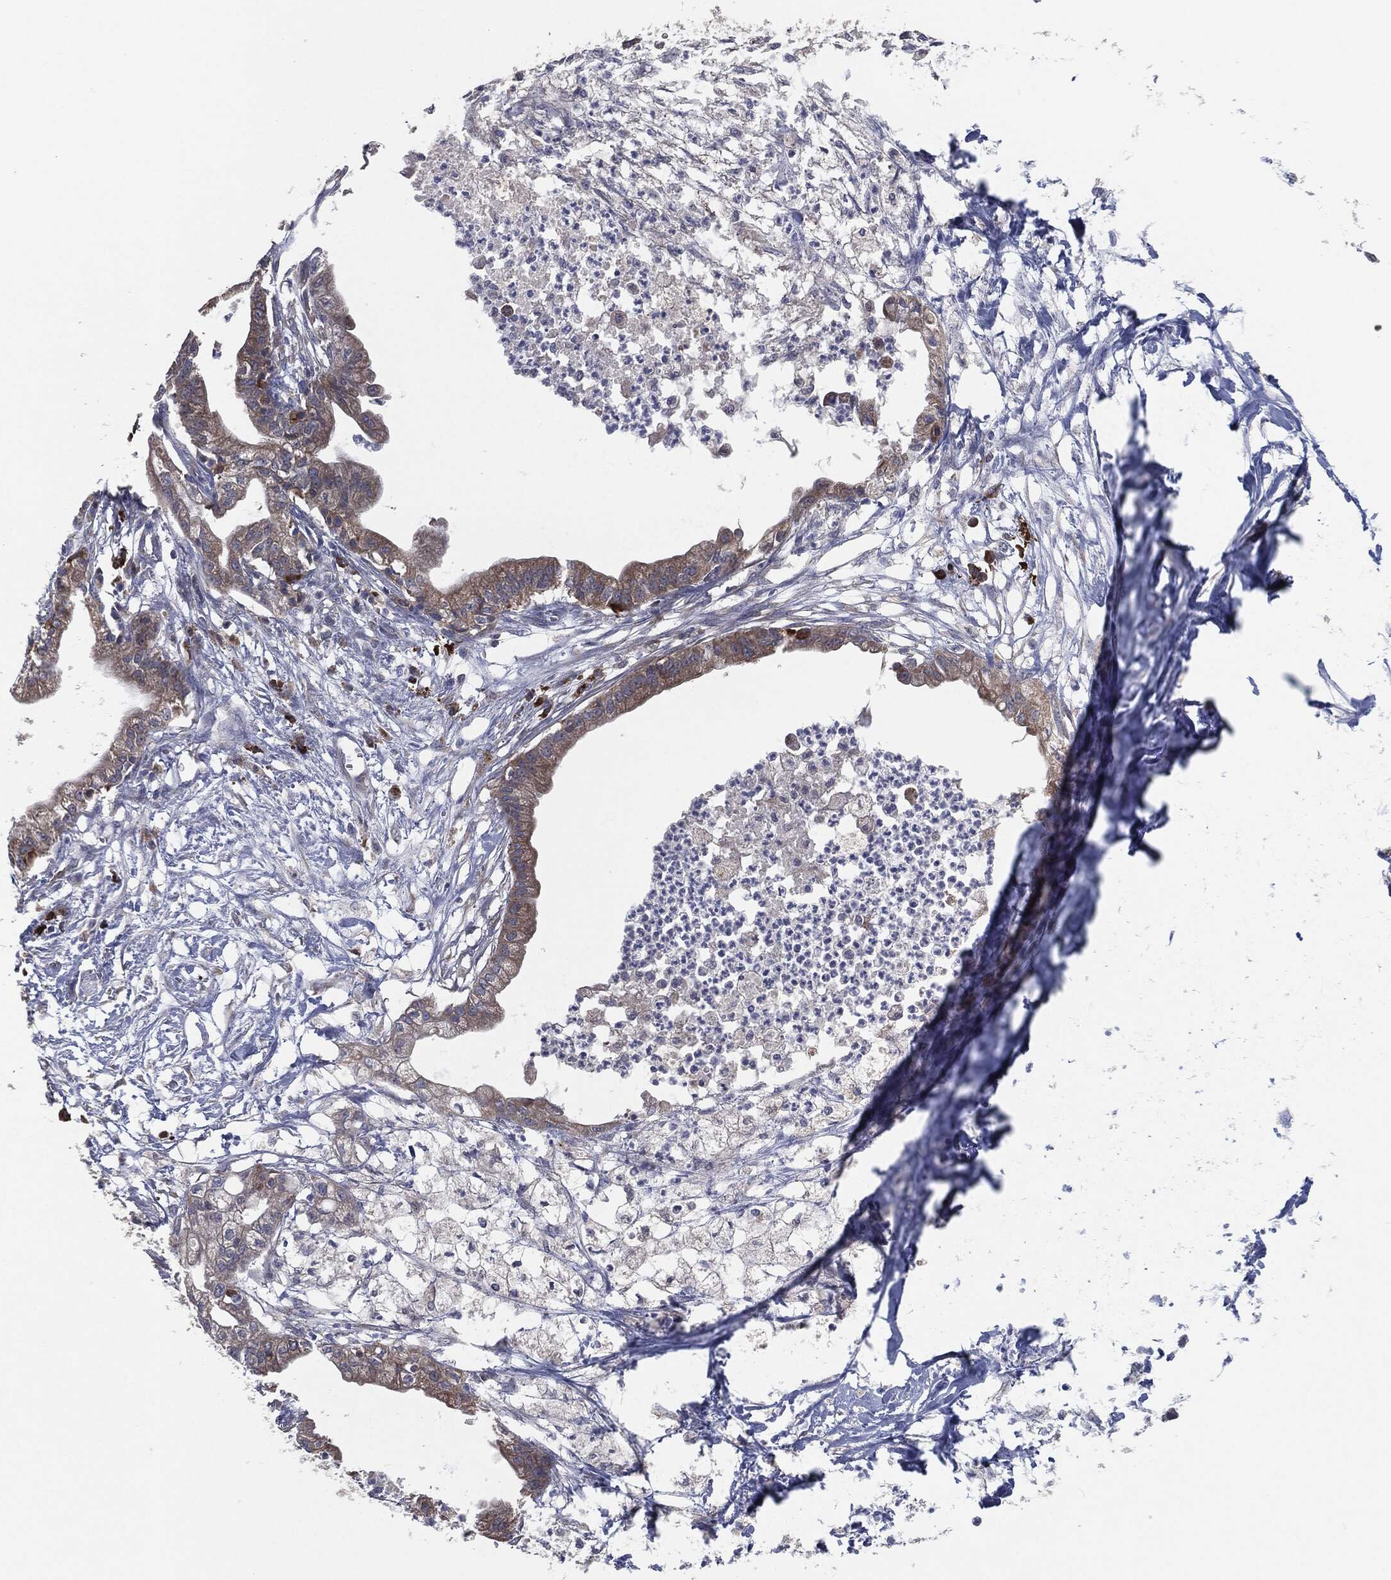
{"staining": {"intensity": "moderate", "quantity": ">75%", "location": "cytoplasmic/membranous"}, "tissue": "pancreatic cancer", "cell_type": "Tumor cells", "image_type": "cancer", "snomed": [{"axis": "morphology", "description": "Normal tissue, NOS"}, {"axis": "morphology", "description": "Adenocarcinoma, NOS"}, {"axis": "topography", "description": "Pancreas"}], "caption": "IHC histopathology image of neoplastic tissue: pancreatic adenocarcinoma stained using immunohistochemistry (IHC) displays medium levels of moderate protein expression localized specifically in the cytoplasmic/membranous of tumor cells, appearing as a cytoplasmic/membranous brown color.", "gene": "PRDX4", "patient": {"sex": "female", "age": 58}}